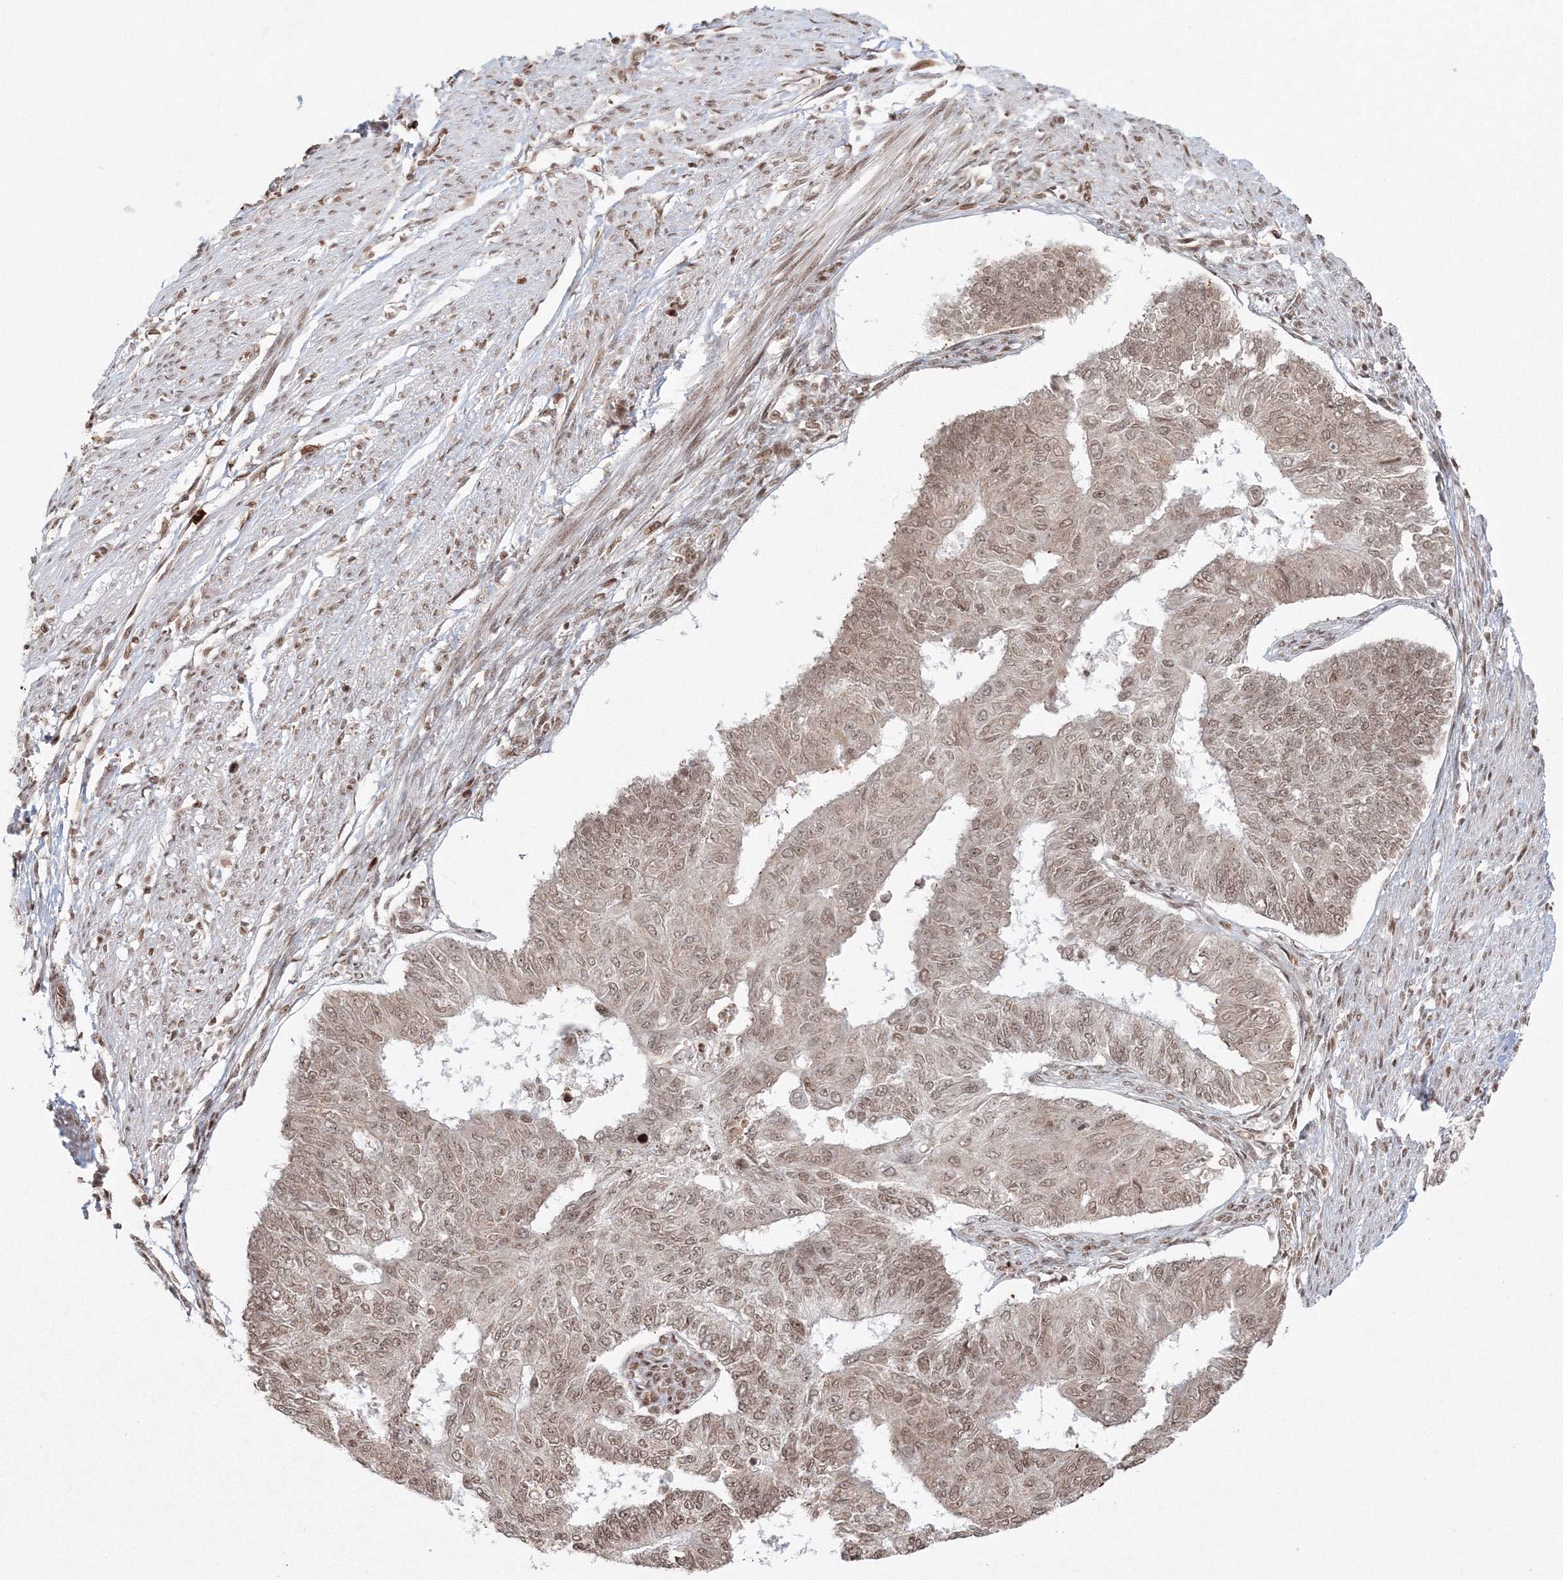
{"staining": {"intensity": "weak", "quantity": ">75%", "location": "nuclear"}, "tissue": "endometrial cancer", "cell_type": "Tumor cells", "image_type": "cancer", "snomed": [{"axis": "morphology", "description": "Adenocarcinoma, NOS"}, {"axis": "topography", "description": "Endometrium"}], "caption": "Human endometrial adenocarcinoma stained for a protein (brown) reveals weak nuclear positive expression in approximately >75% of tumor cells.", "gene": "KIF20A", "patient": {"sex": "female", "age": 32}}